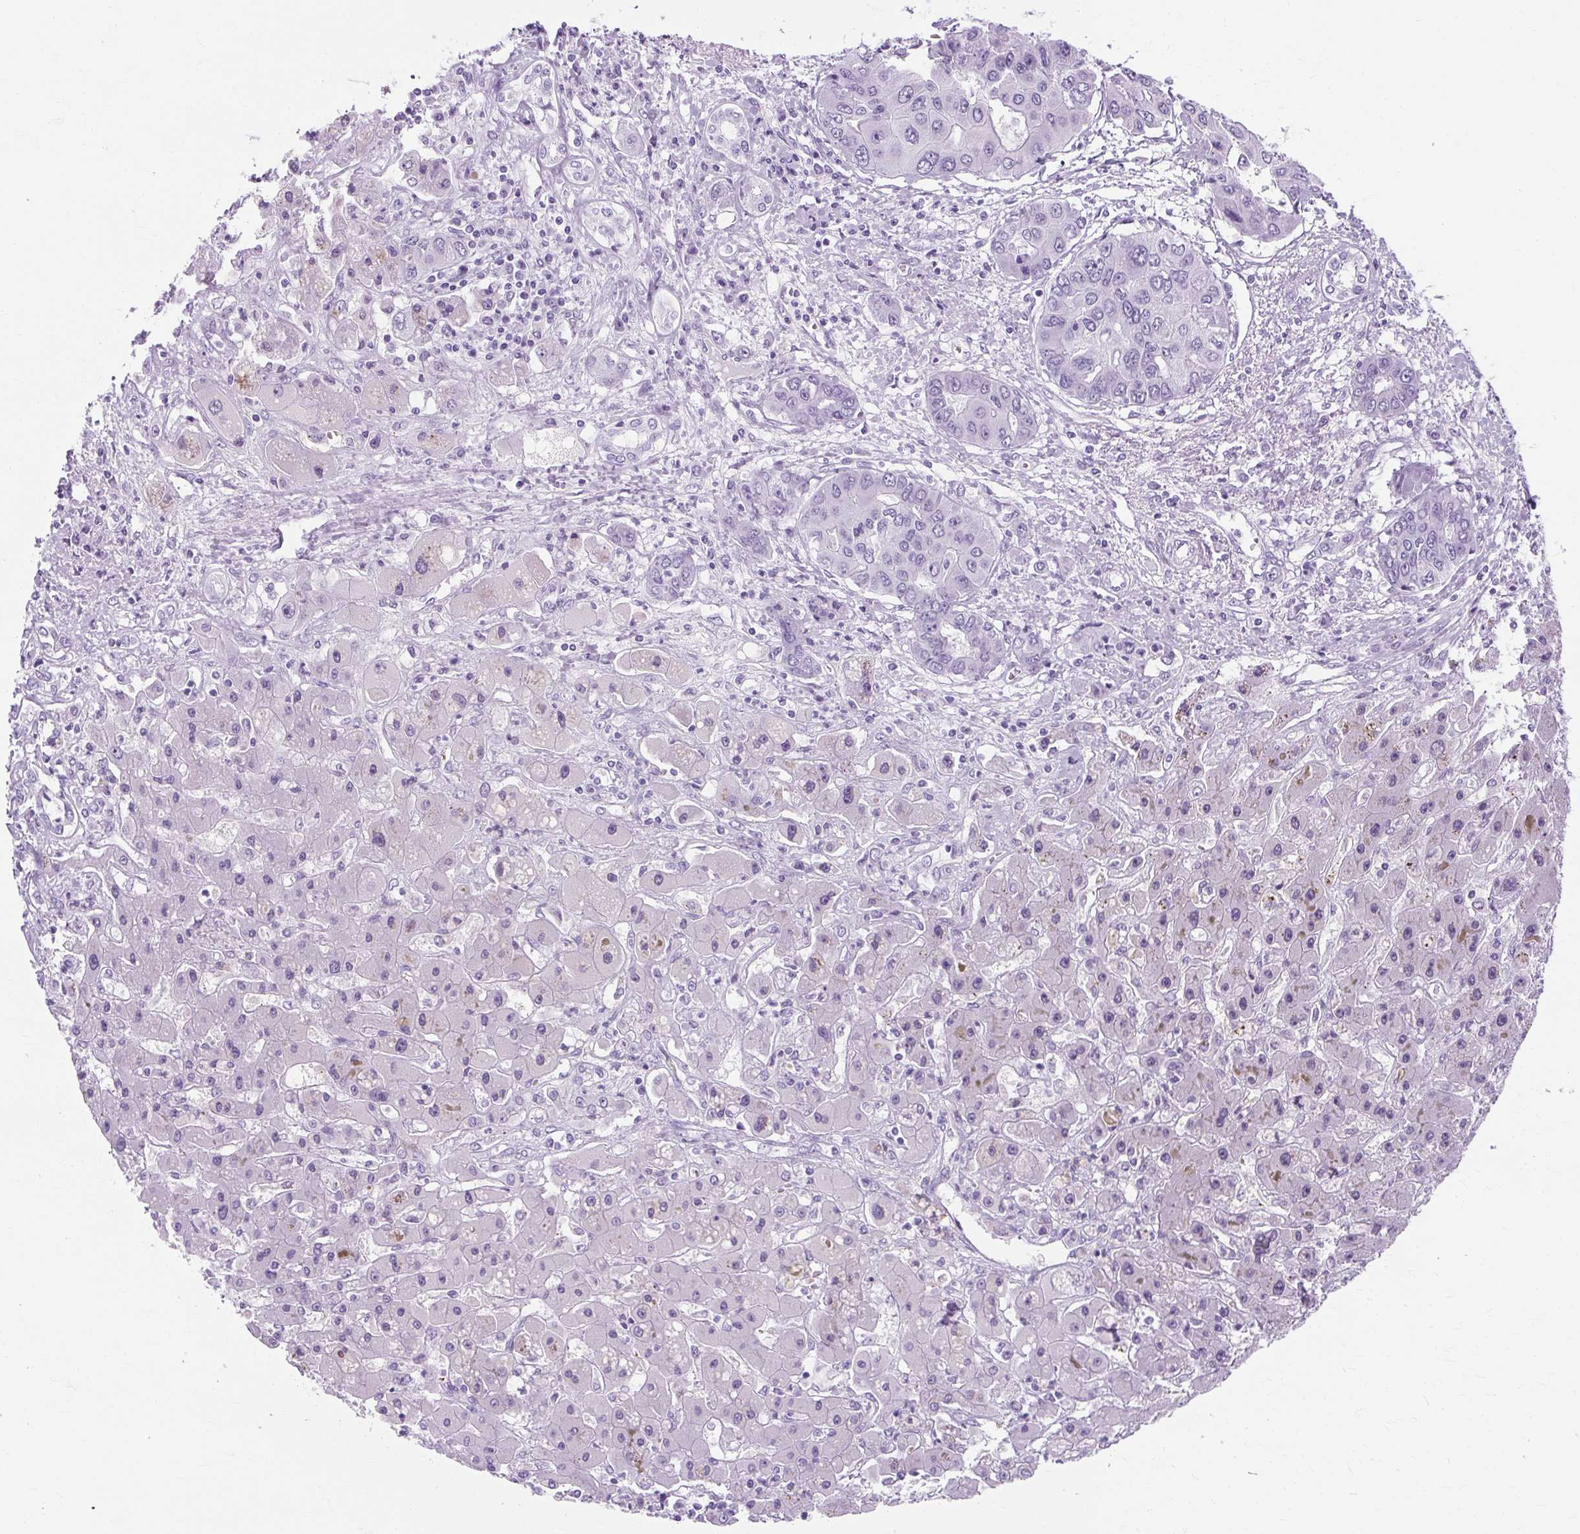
{"staining": {"intensity": "negative", "quantity": "none", "location": "none"}, "tissue": "liver cancer", "cell_type": "Tumor cells", "image_type": "cancer", "snomed": [{"axis": "morphology", "description": "Cholangiocarcinoma"}, {"axis": "topography", "description": "Liver"}], "caption": "High magnification brightfield microscopy of cholangiocarcinoma (liver) stained with DAB (brown) and counterstained with hematoxylin (blue): tumor cells show no significant positivity.", "gene": "RYBP", "patient": {"sex": "male", "age": 67}}